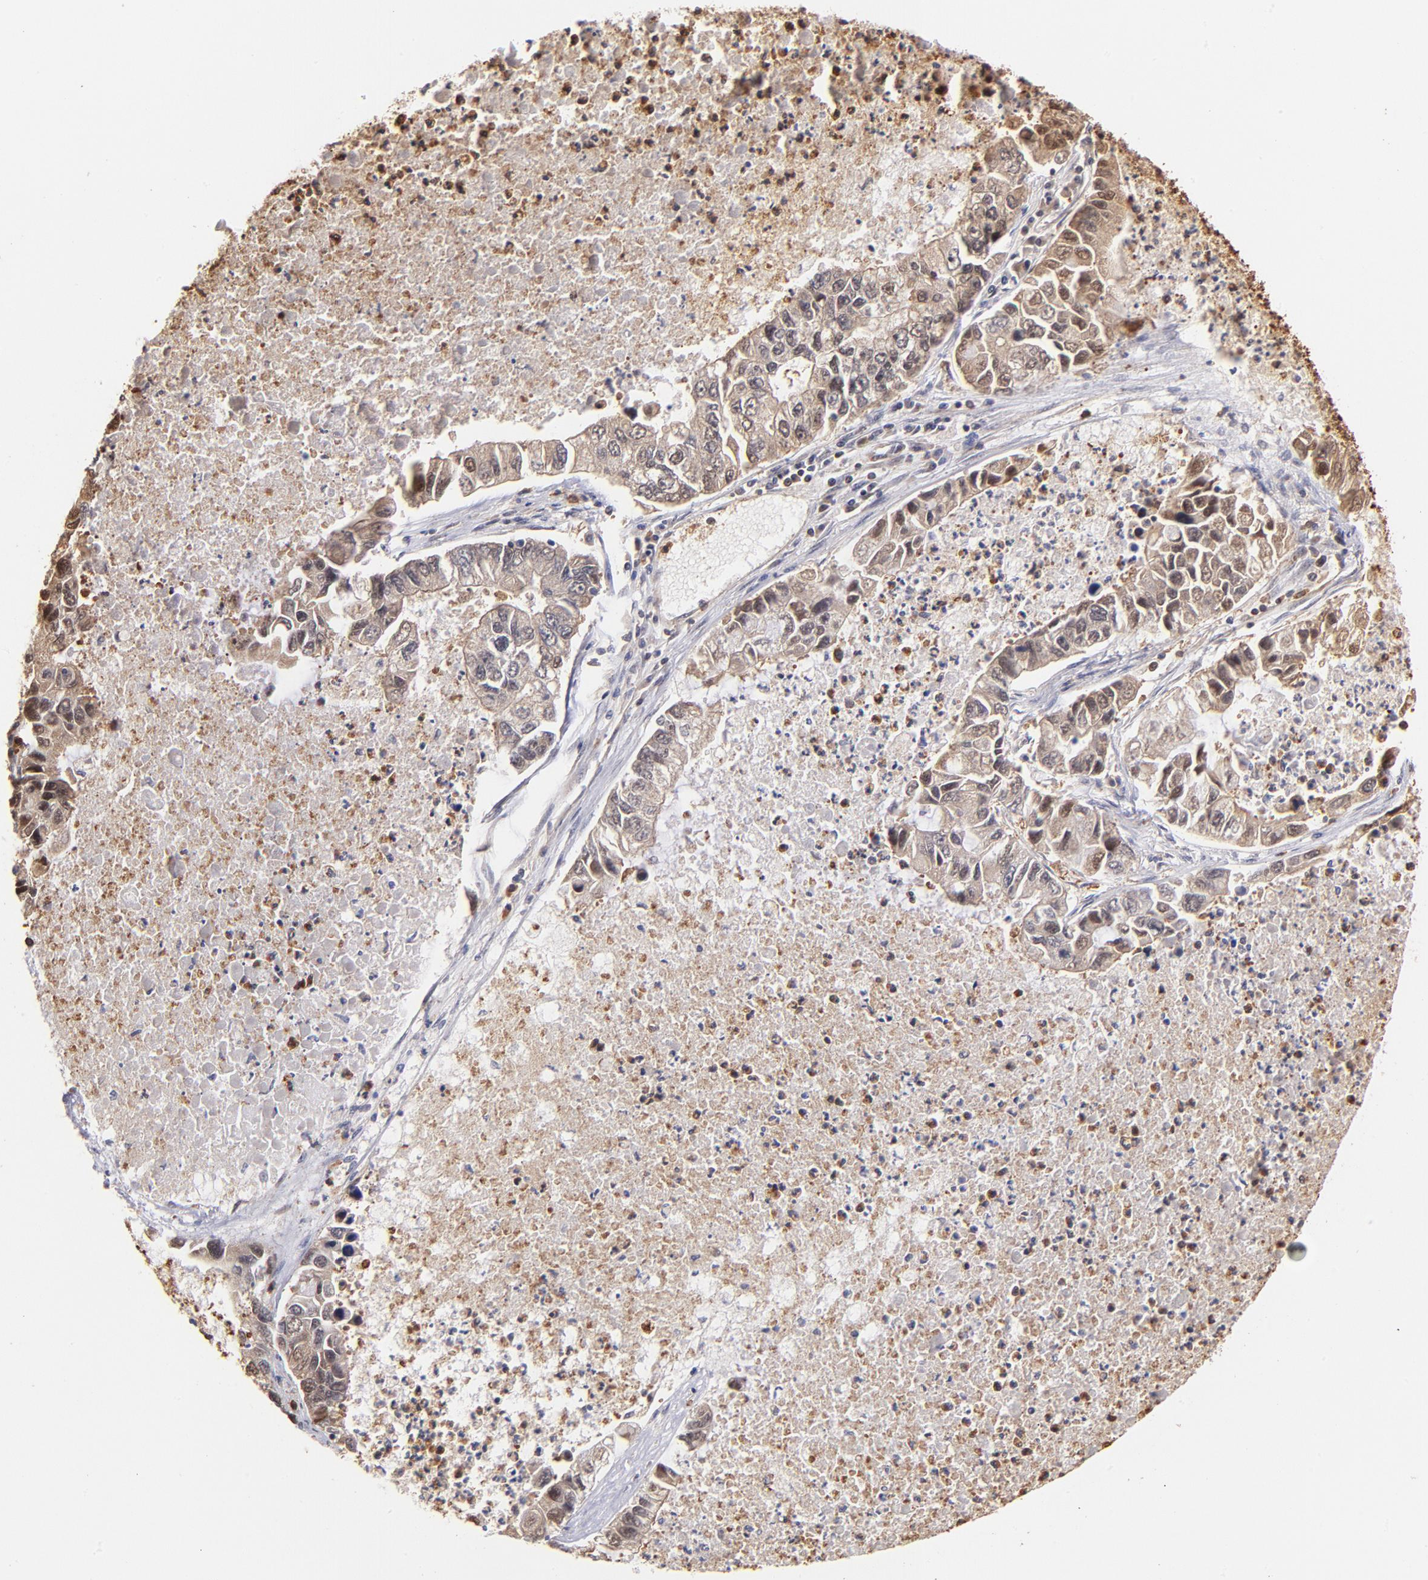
{"staining": {"intensity": "weak", "quantity": ">75%", "location": "cytoplasmic/membranous,nuclear"}, "tissue": "lung cancer", "cell_type": "Tumor cells", "image_type": "cancer", "snomed": [{"axis": "morphology", "description": "Adenocarcinoma, NOS"}, {"axis": "topography", "description": "Lung"}], "caption": "The image reveals immunohistochemical staining of lung cancer (adenocarcinoma). There is weak cytoplasmic/membranous and nuclear staining is present in about >75% of tumor cells.", "gene": "YWHAB", "patient": {"sex": "female", "age": 51}}